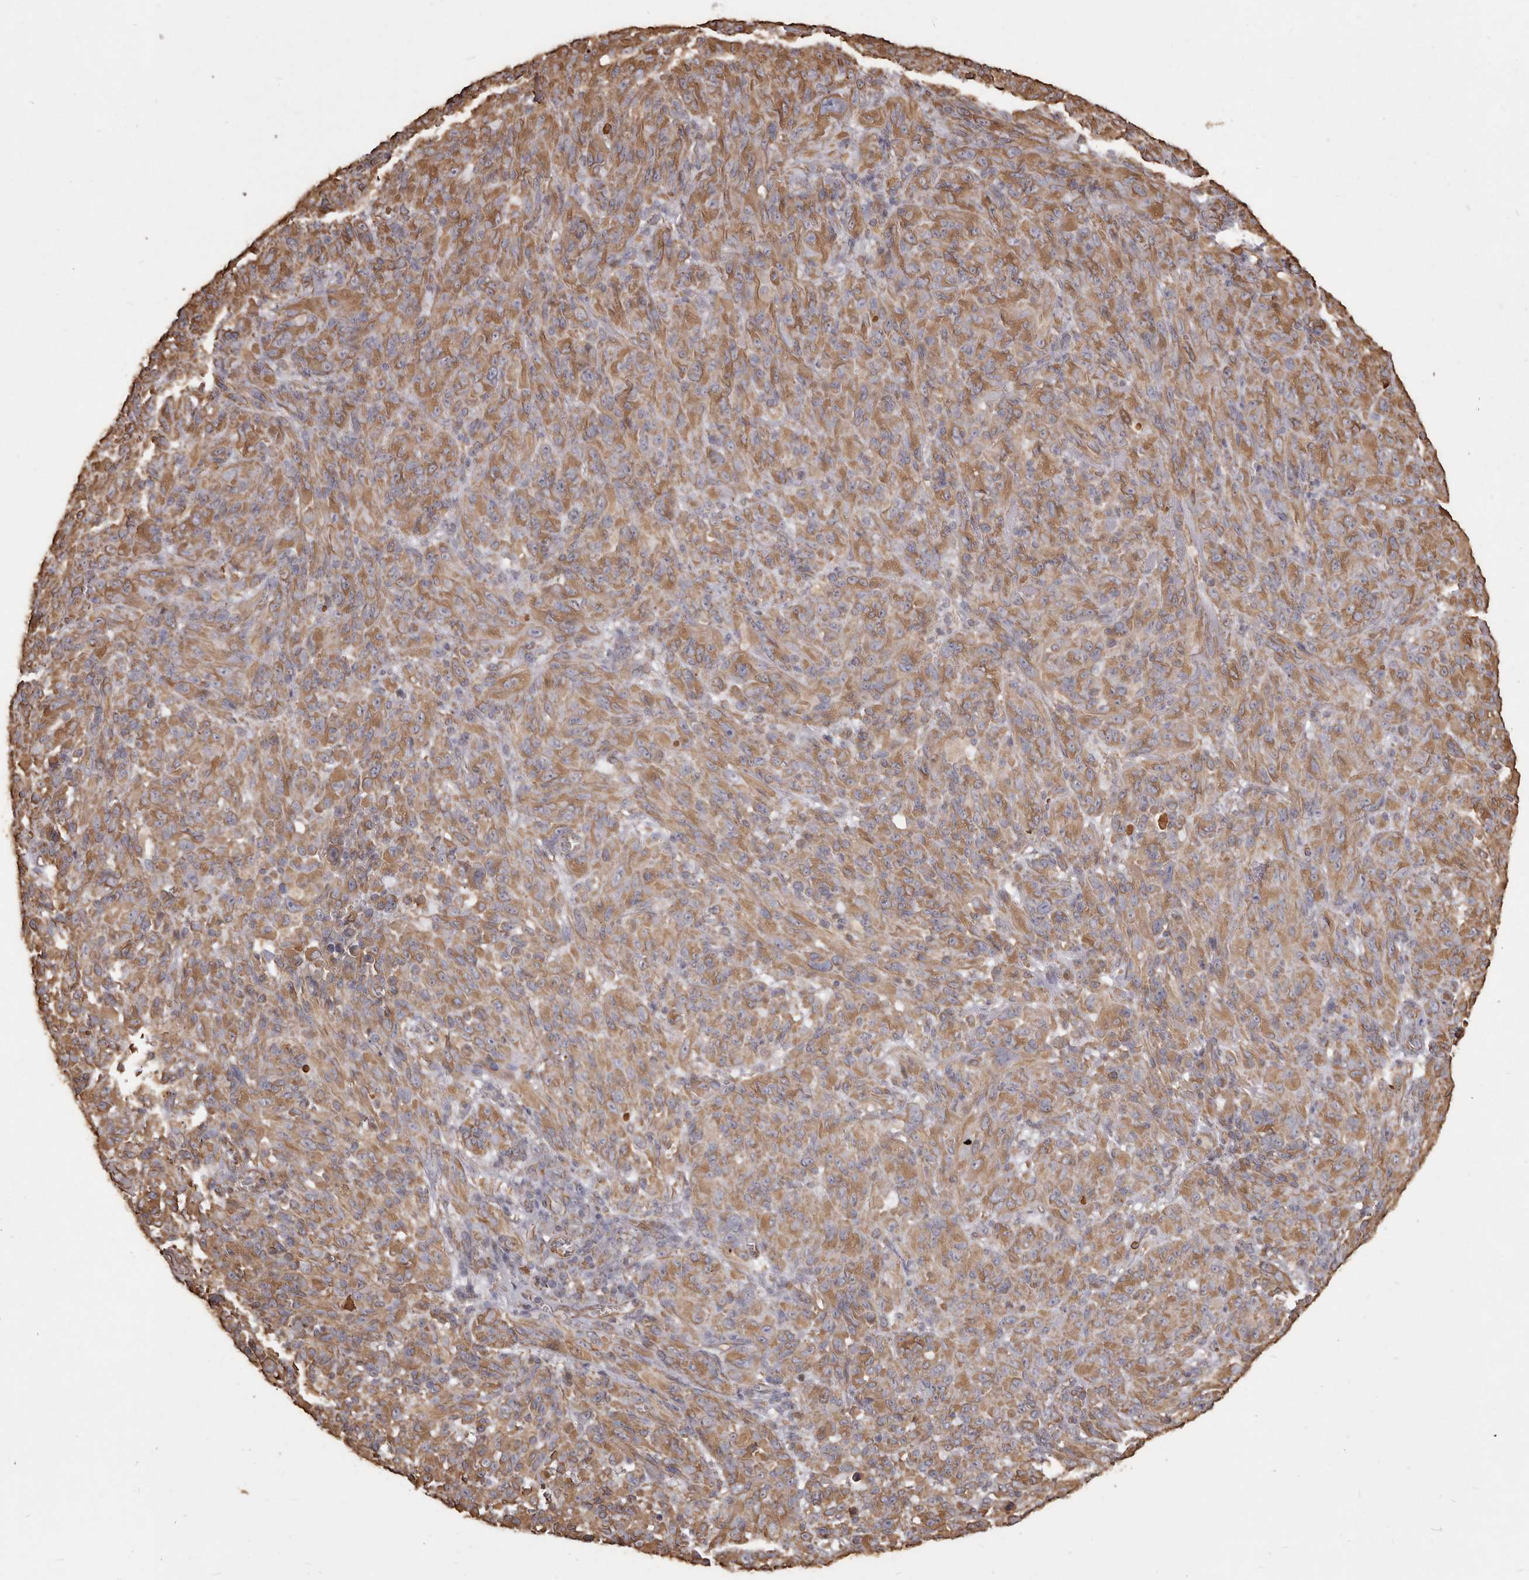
{"staining": {"intensity": "moderate", "quantity": ">75%", "location": "cytoplasmic/membranous"}, "tissue": "melanoma", "cell_type": "Tumor cells", "image_type": "cancer", "snomed": [{"axis": "morphology", "description": "Malignant melanoma, NOS"}, {"axis": "topography", "description": "Skin of head"}], "caption": "Melanoma stained with a protein marker displays moderate staining in tumor cells.", "gene": "MTURN", "patient": {"sex": "male", "age": 96}}